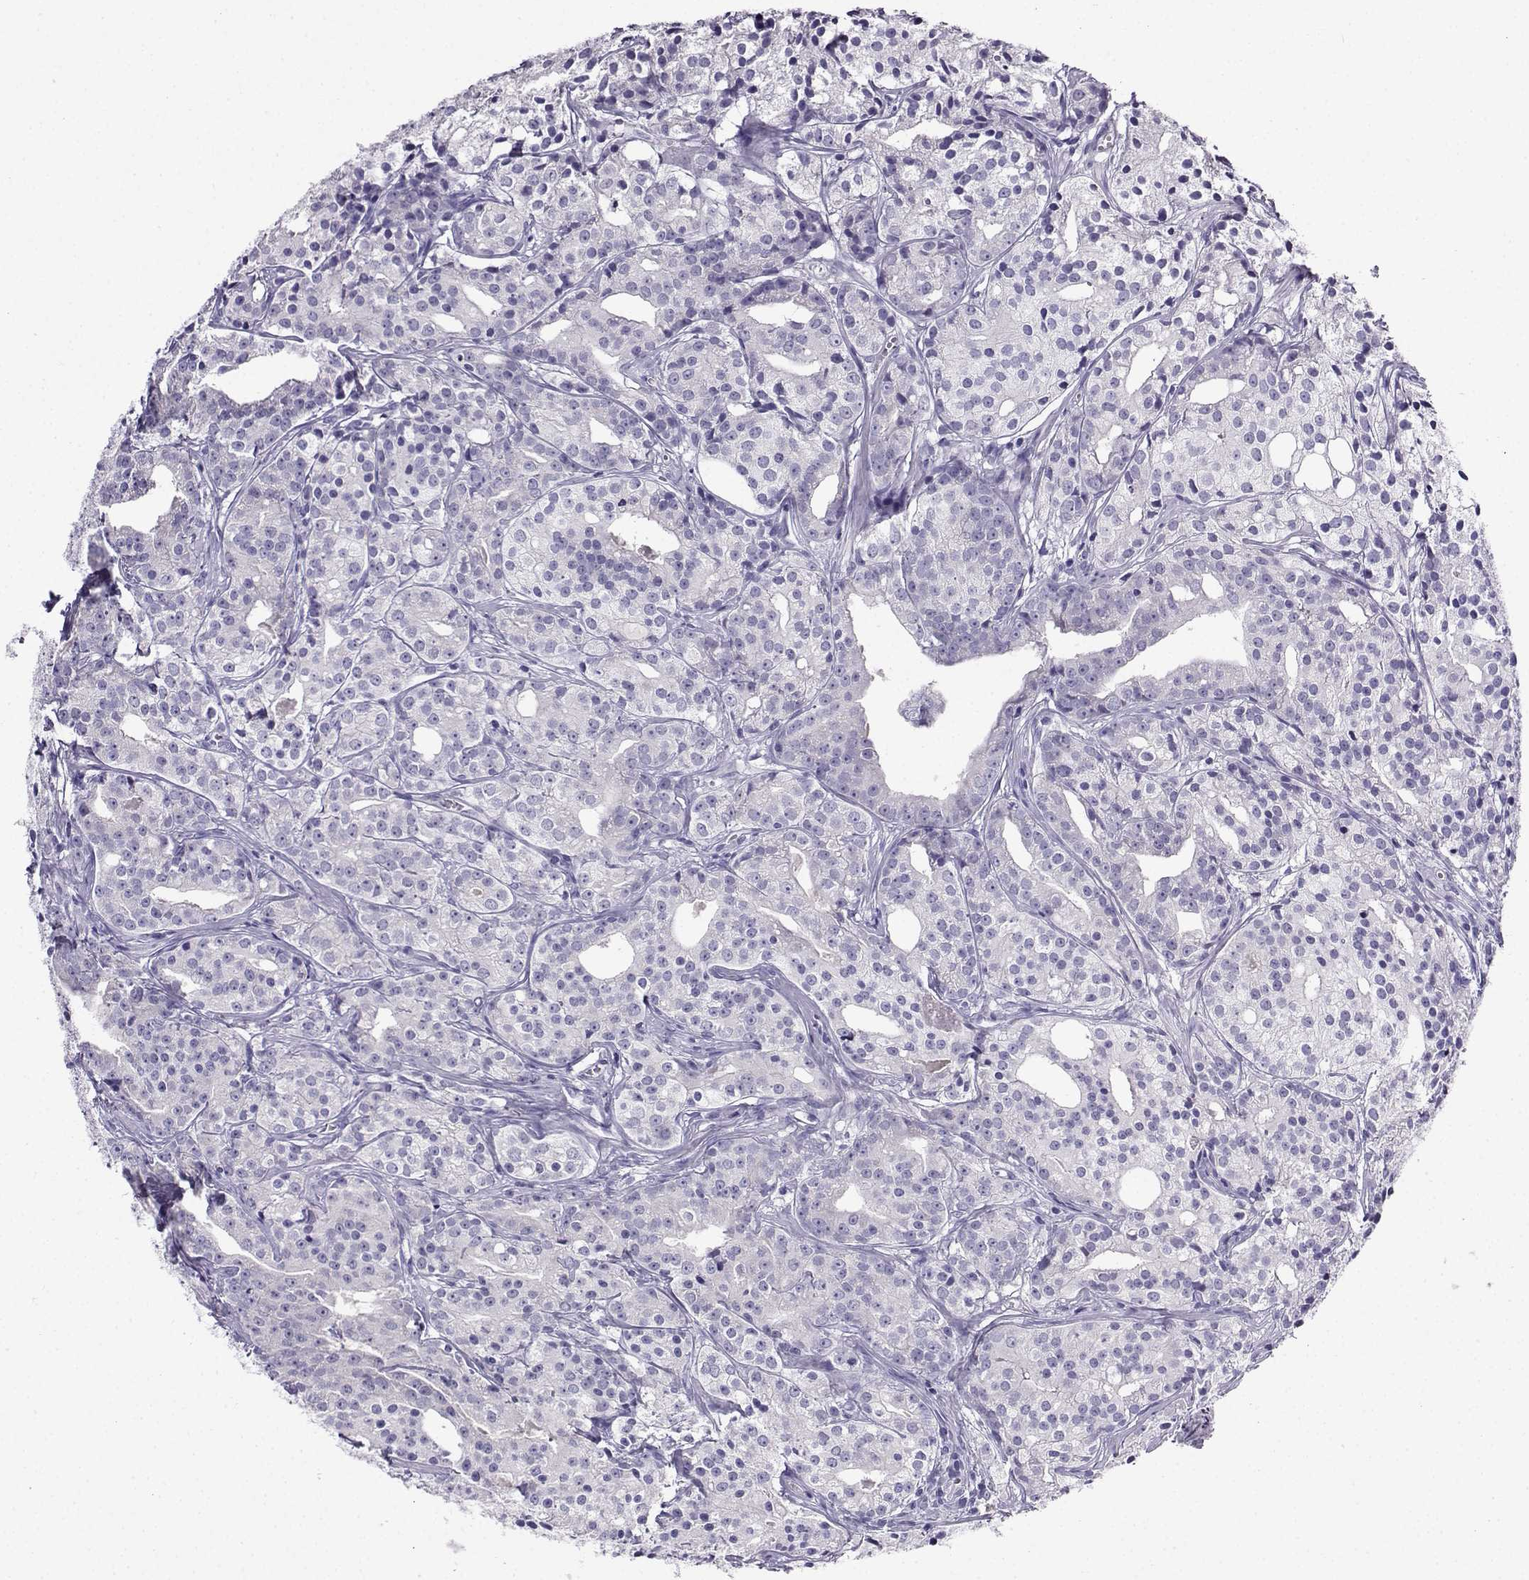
{"staining": {"intensity": "negative", "quantity": "none", "location": "none"}, "tissue": "prostate cancer", "cell_type": "Tumor cells", "image_type": "cancer", "snomed": [{"axis": "morphology", "description": "Adenocarcinoma, Medium grade"}, {"axis": "topography", "description": "Prostate"}], "caption": "Immunohistochemistry histopathology image of neoplastic tissue: medium-grade adenocarcinoma (prostate) stained with DAB (3,3'-diaminobenzidine) reveals no significant protein expression in tumor cells.", "gene": "LINGO1", "patient": {"sex": "male", "age": 74}}